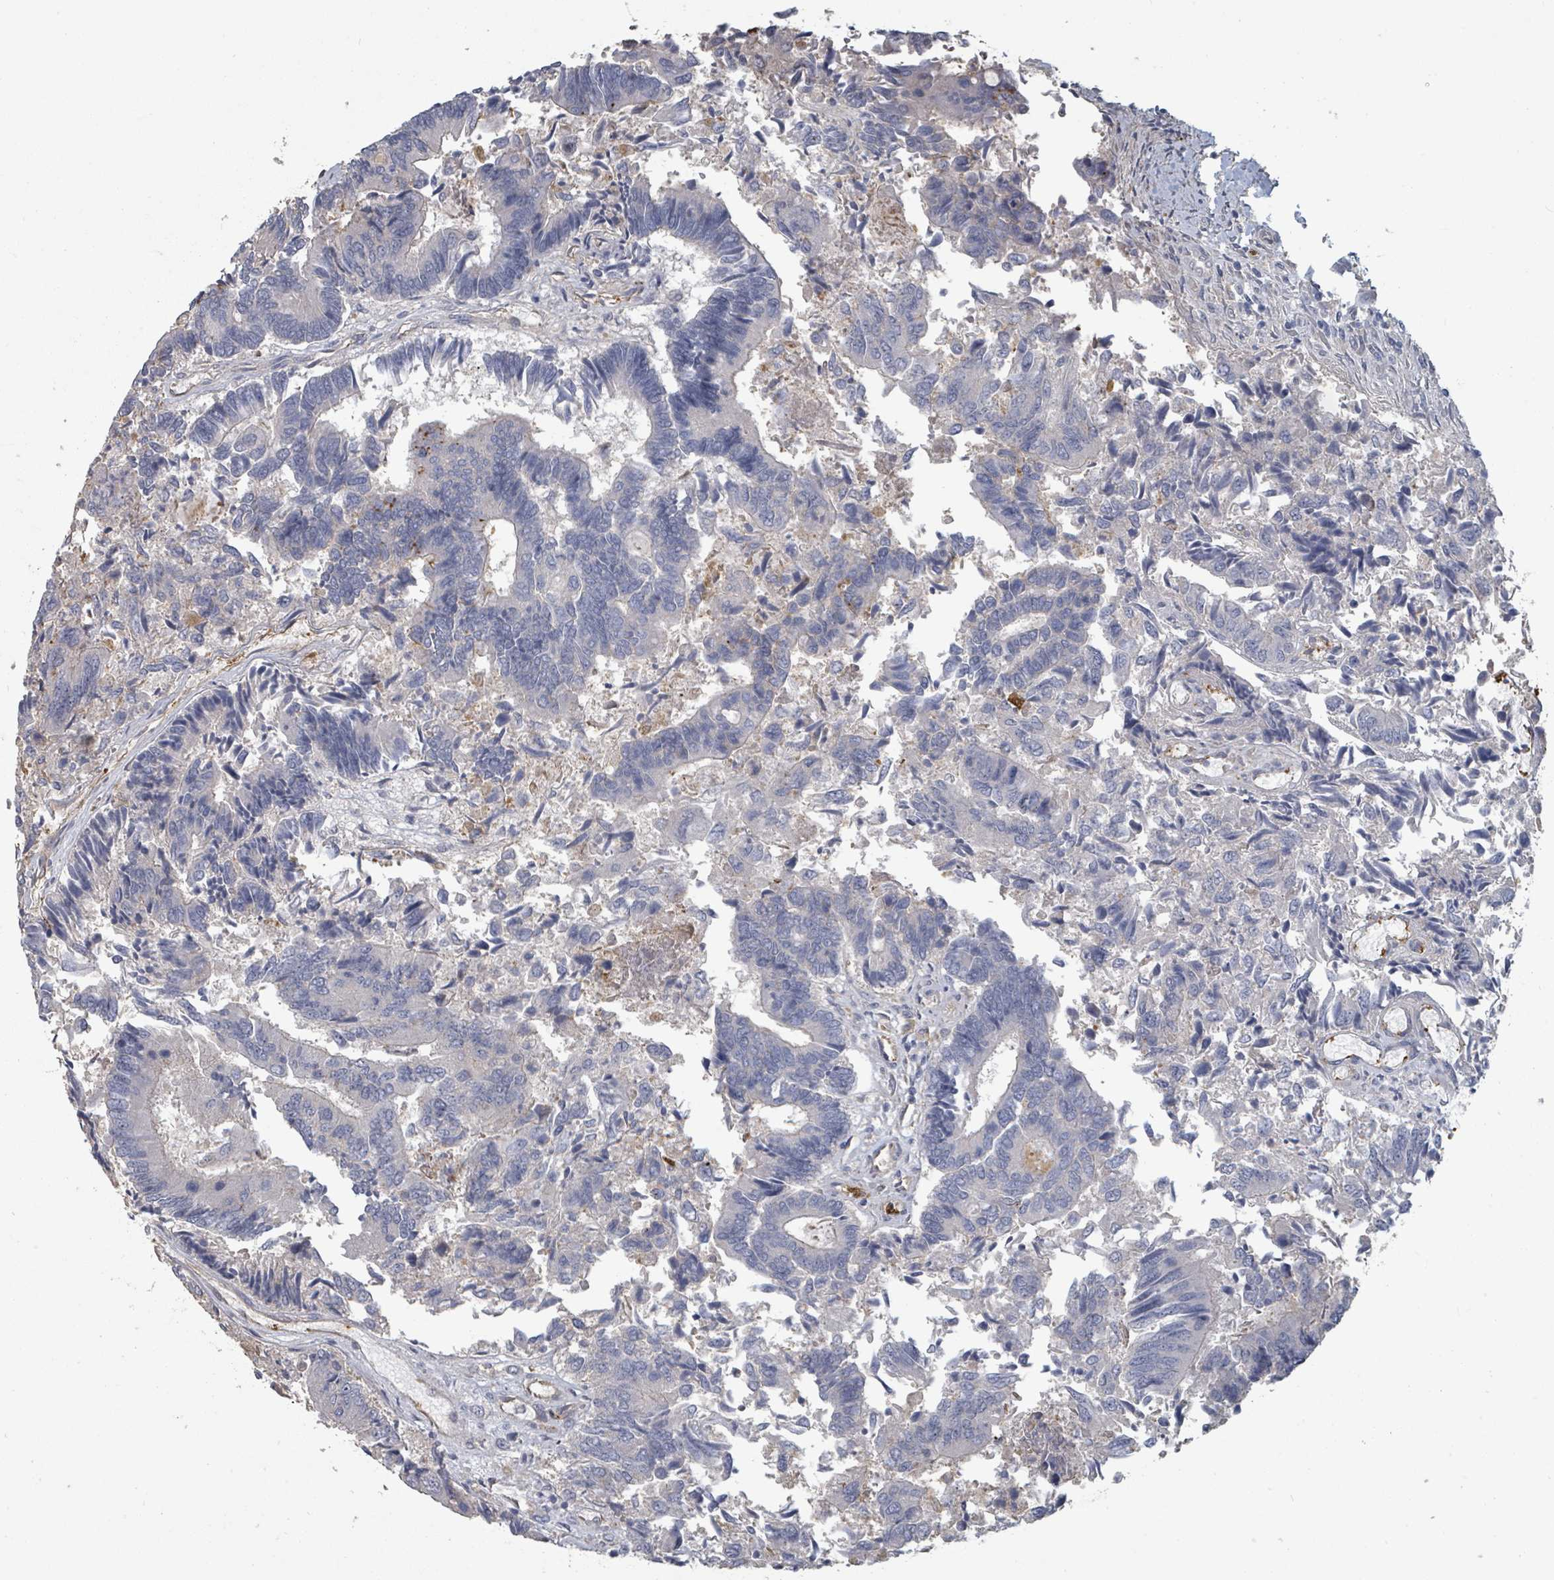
{"staining": {"intensity": "negative", "quantity": "none", "location": "none"}, "tissue": "colorectal cancer", "cell_type": "Tumor cells", "image_type": "cancer", "snomed": [{"axis": "morphology", "description": "Adenocarcinoma, NOS"}, {"axis": "topography", "description": "Colon"}], "caption": "Colorectal adenocarcinoma stained for a protein using IHC exhibits no staining tumor cells.", "gene": "PLAUR", "patient": {"sex": "female", "age": 67}}